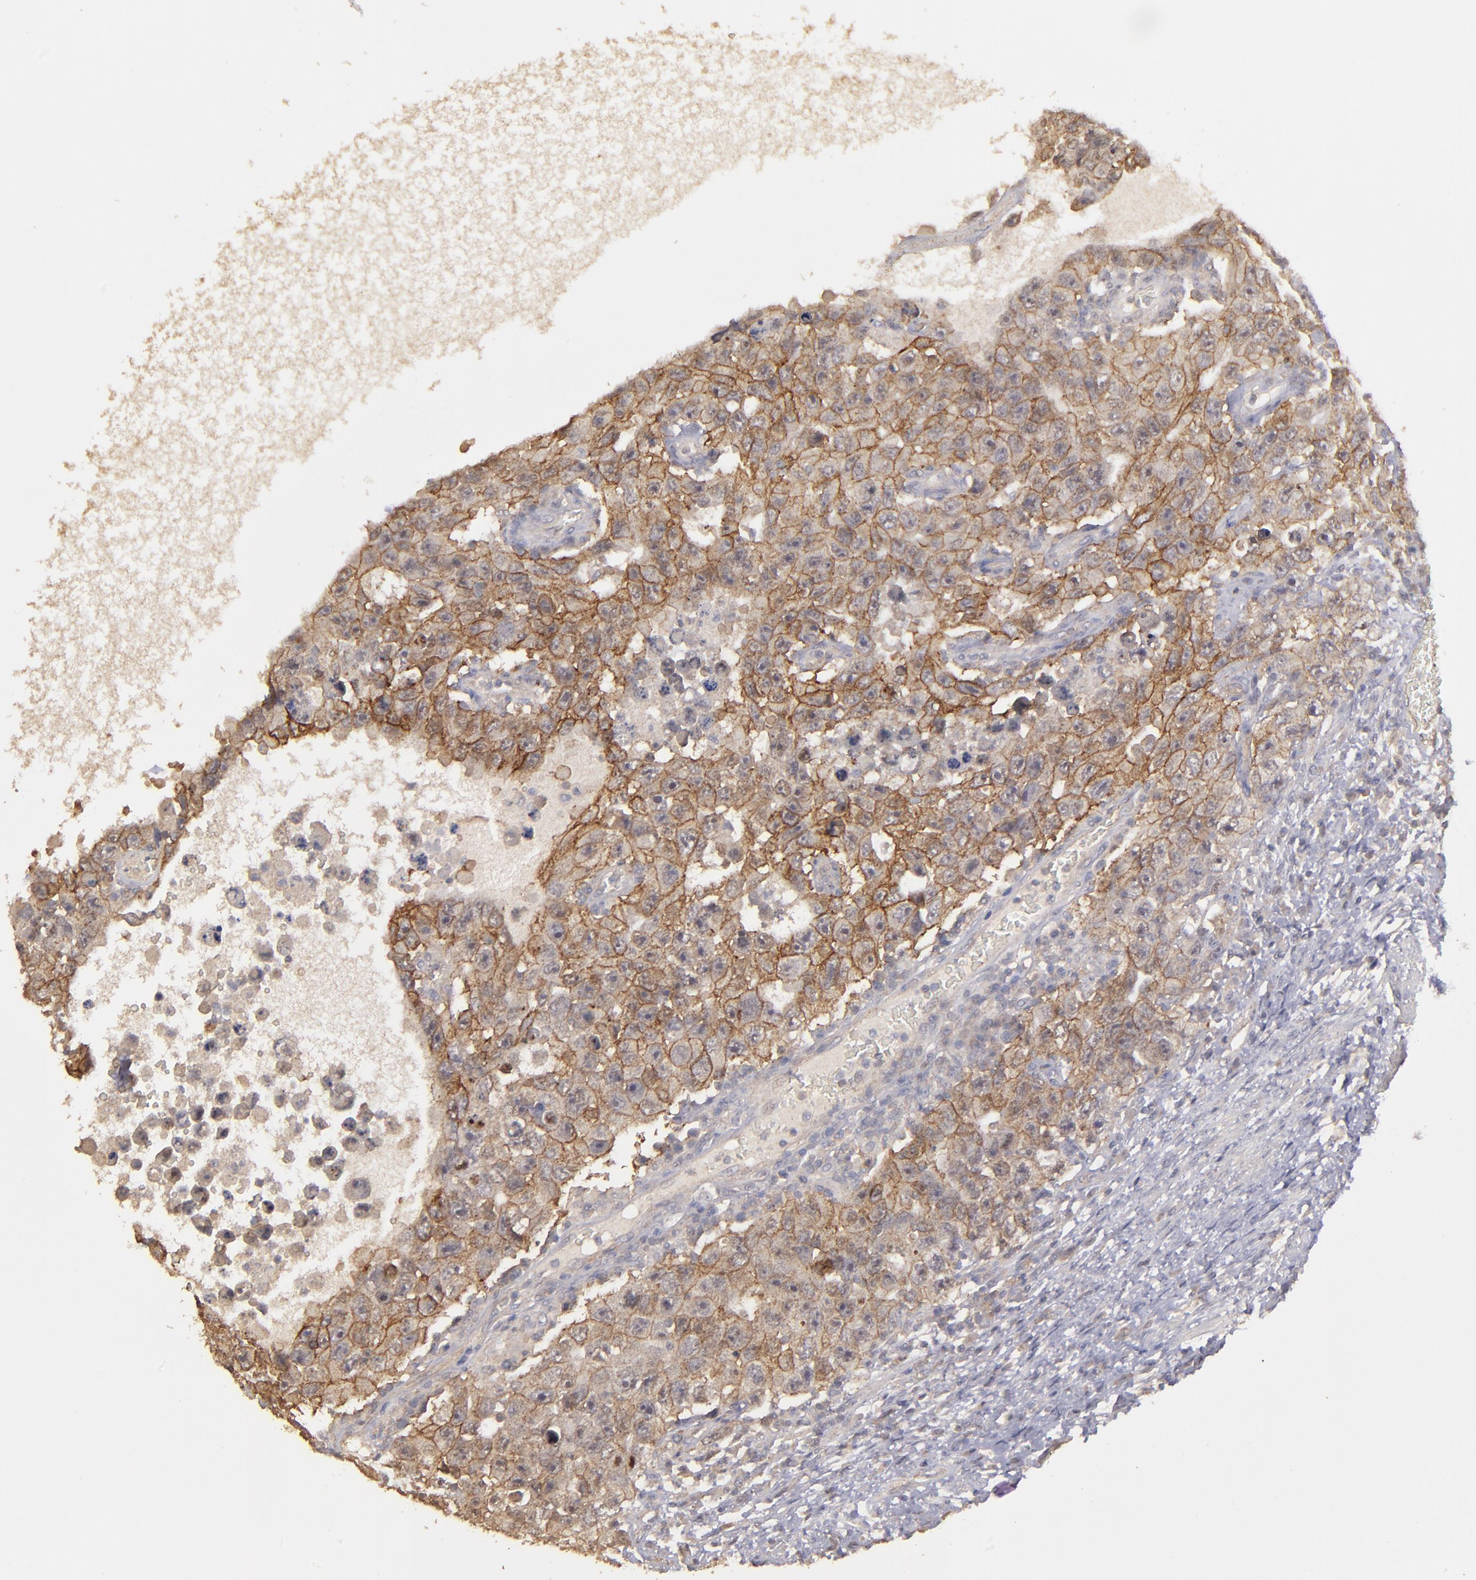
{"staining": {"intensity": "moderate", "quantity": "25%-75%", "location": "cytoplasmic/membranous"}, "tissue": "testis cancer", "cell_type": "Tumor cells", "image_type": "cancer", "snomed": [{"axis": "morphology", "description": "Carcinoma, Embryonal, NOS"}, {"axis": "topography", "description": "Testis"}], "caption": "Testis embryonal carcinoma stained for a protein (brown) demonstrates moderate cytoplasmic/membranous positive positivity in about 25%-75% of tumor cells.", "gene": "FAT1", "patient": {"sex": "male", "age": 26}}